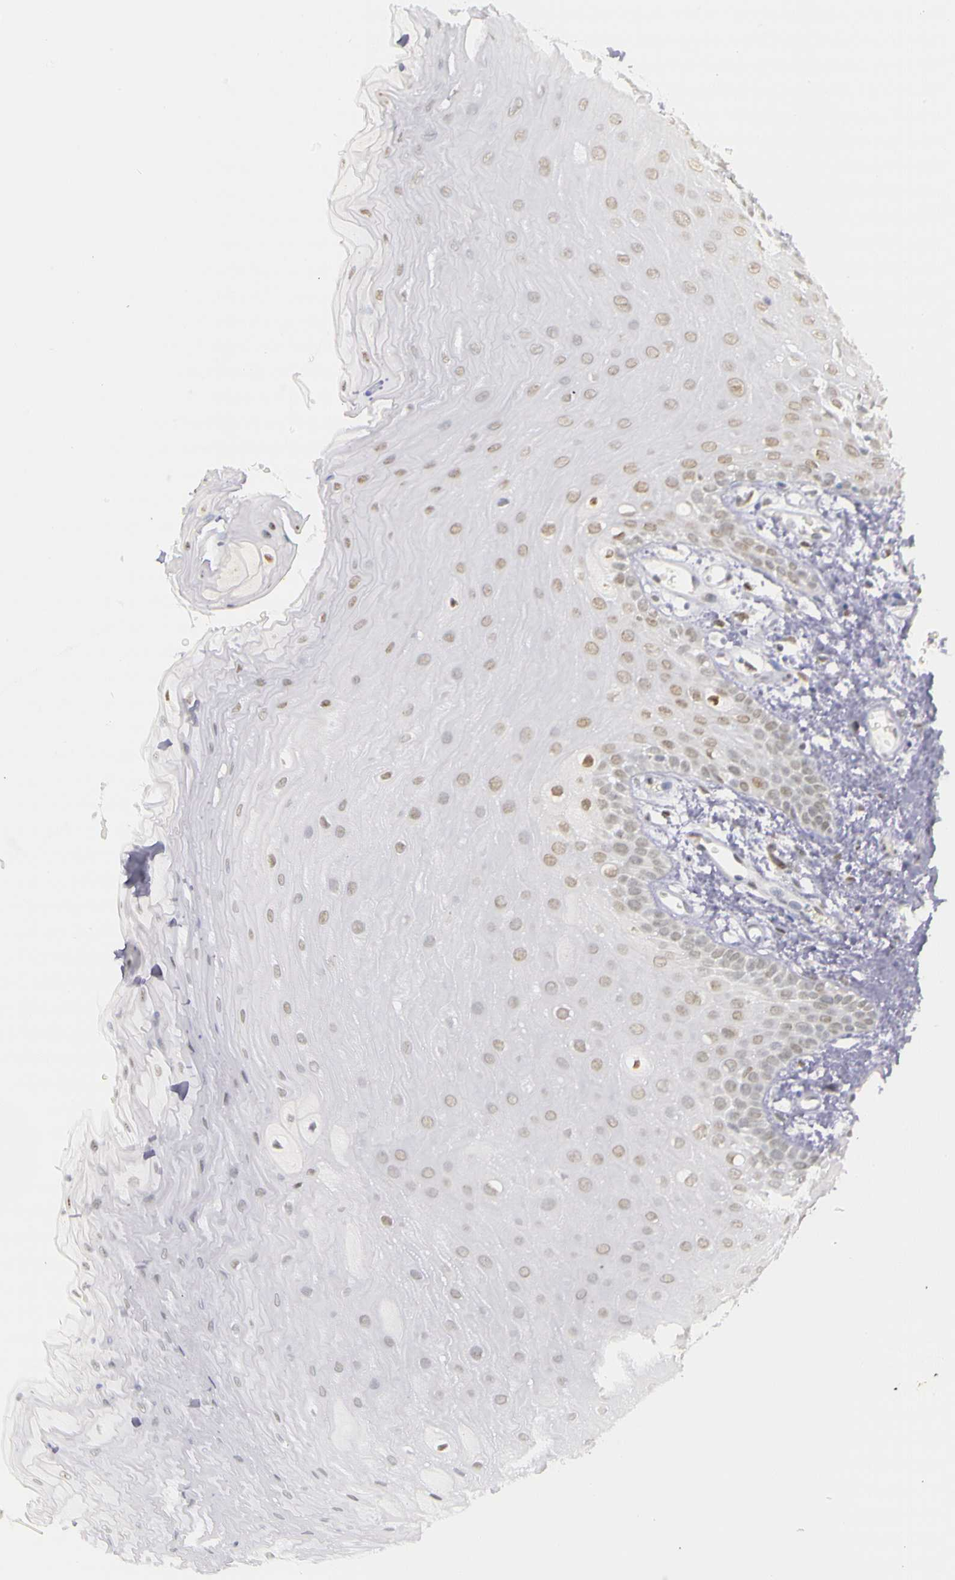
{"staining": {"intensity": "weak", "quantity": "25%-75%", "location": "cytoplasmic/membranous"}, "tissue": "oral mucosa", "cell_type": "Squamous epithelial cells", "image_type": "normal", "snomed": [{"axis": "morphology", "description": "Normal tissue, NOS"}, {"axis": "topography", "description": "Oral tissue"}], "caption": "Brown immunohistochemical staining in normal human oral mucosa demonstrates weak cytoplasmic/membranous positivity in approximately 25%-75% of squamous epithelial cells.", "gene": "WDR13", "patient": {"sex": "male", "age": 52}}